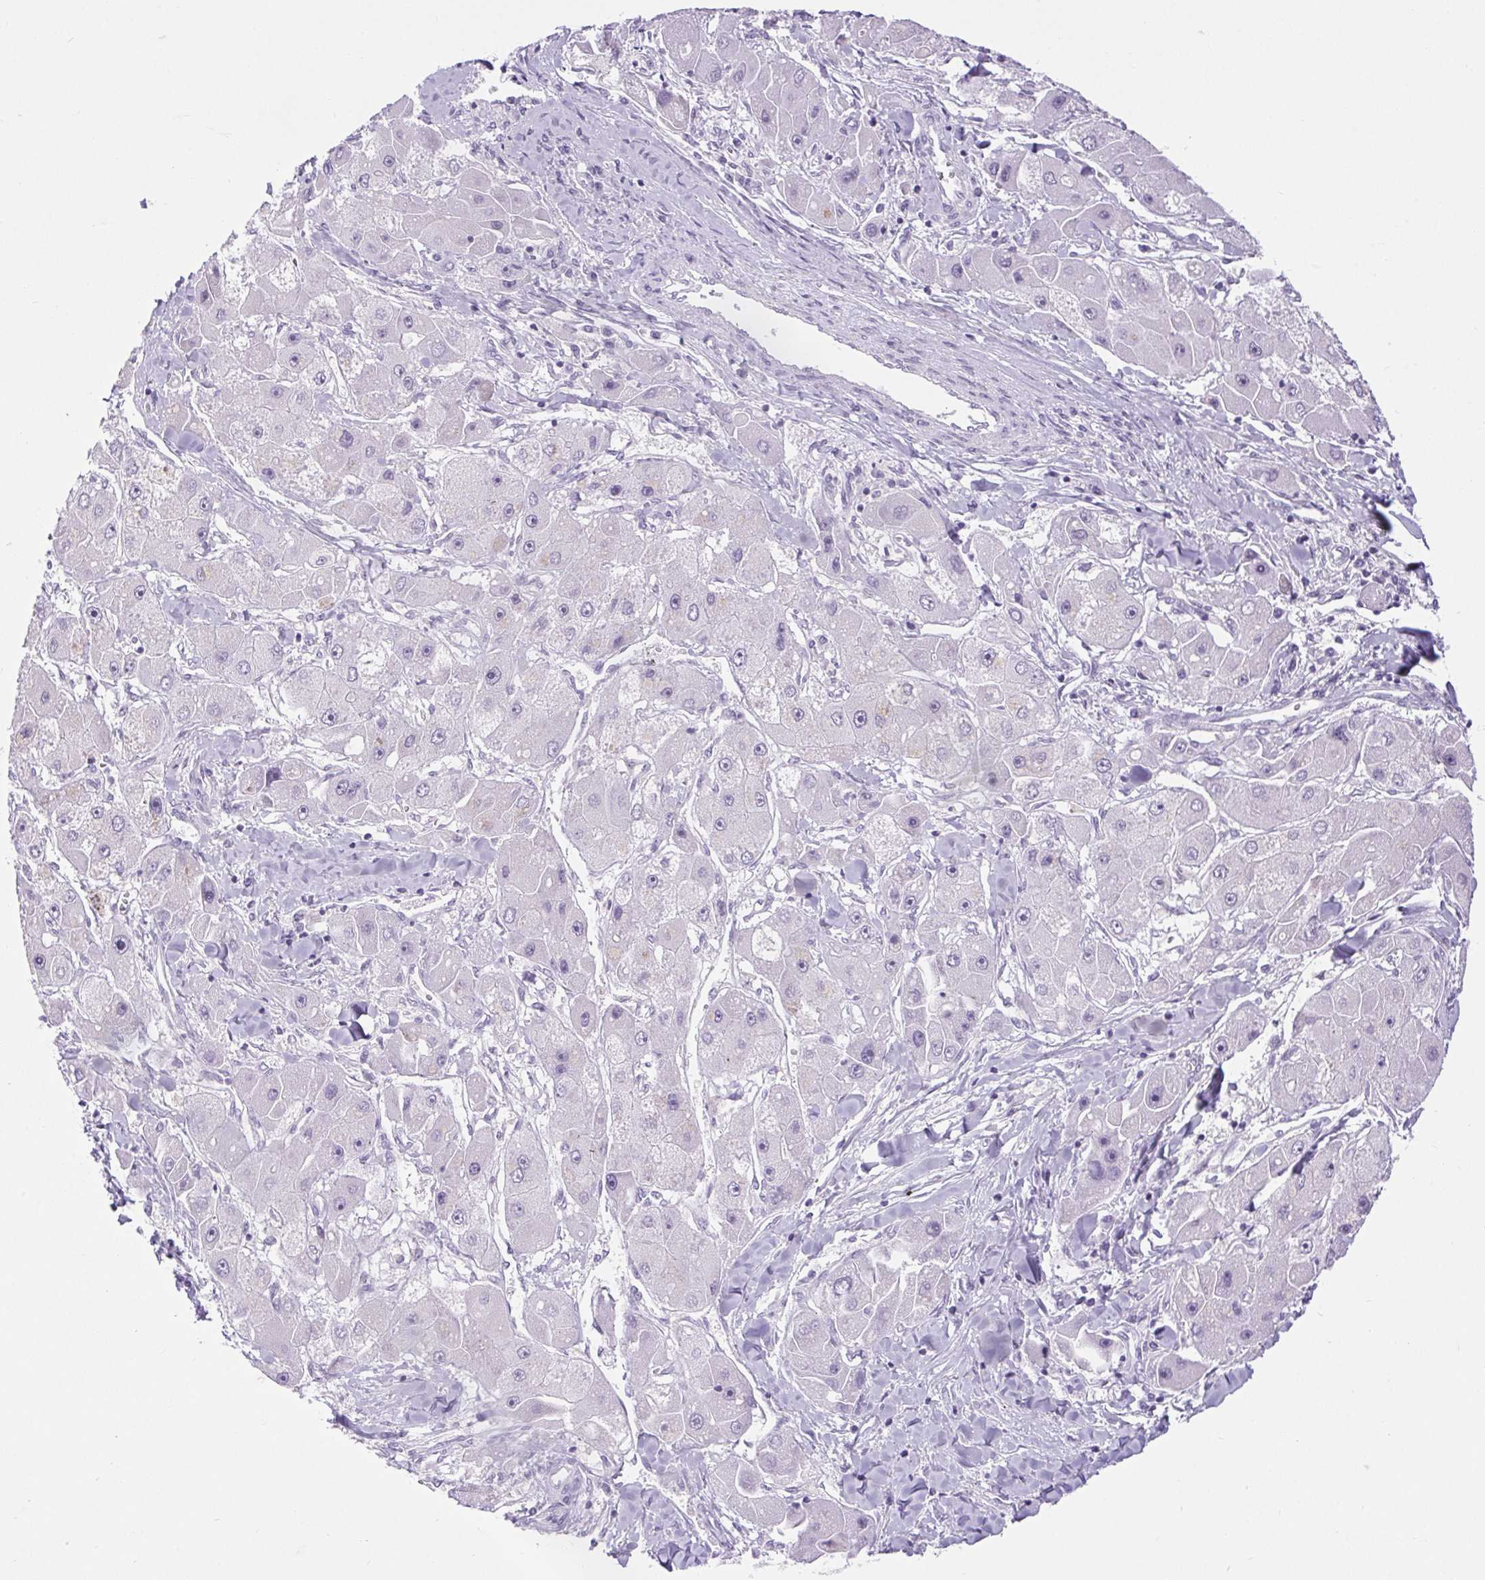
{"staining": {"intensity": "negative", "quantity": "none", "location": "none"}, "tissue": "liver cancer", "cell_type": "Tumor cells", "image_type": "cancer", "snomed": [{"axis": "morphology", "description": "Carcinoma, Hepatocellular, NOS"}, {"axis": "topography", "description": "Liver"}], "caption": "Tumor cells show no significant protein positivity in liver hepatocellular carcinoma.", "gene": "BCAS1", "patient": {"sex": "male", "age": 24}}